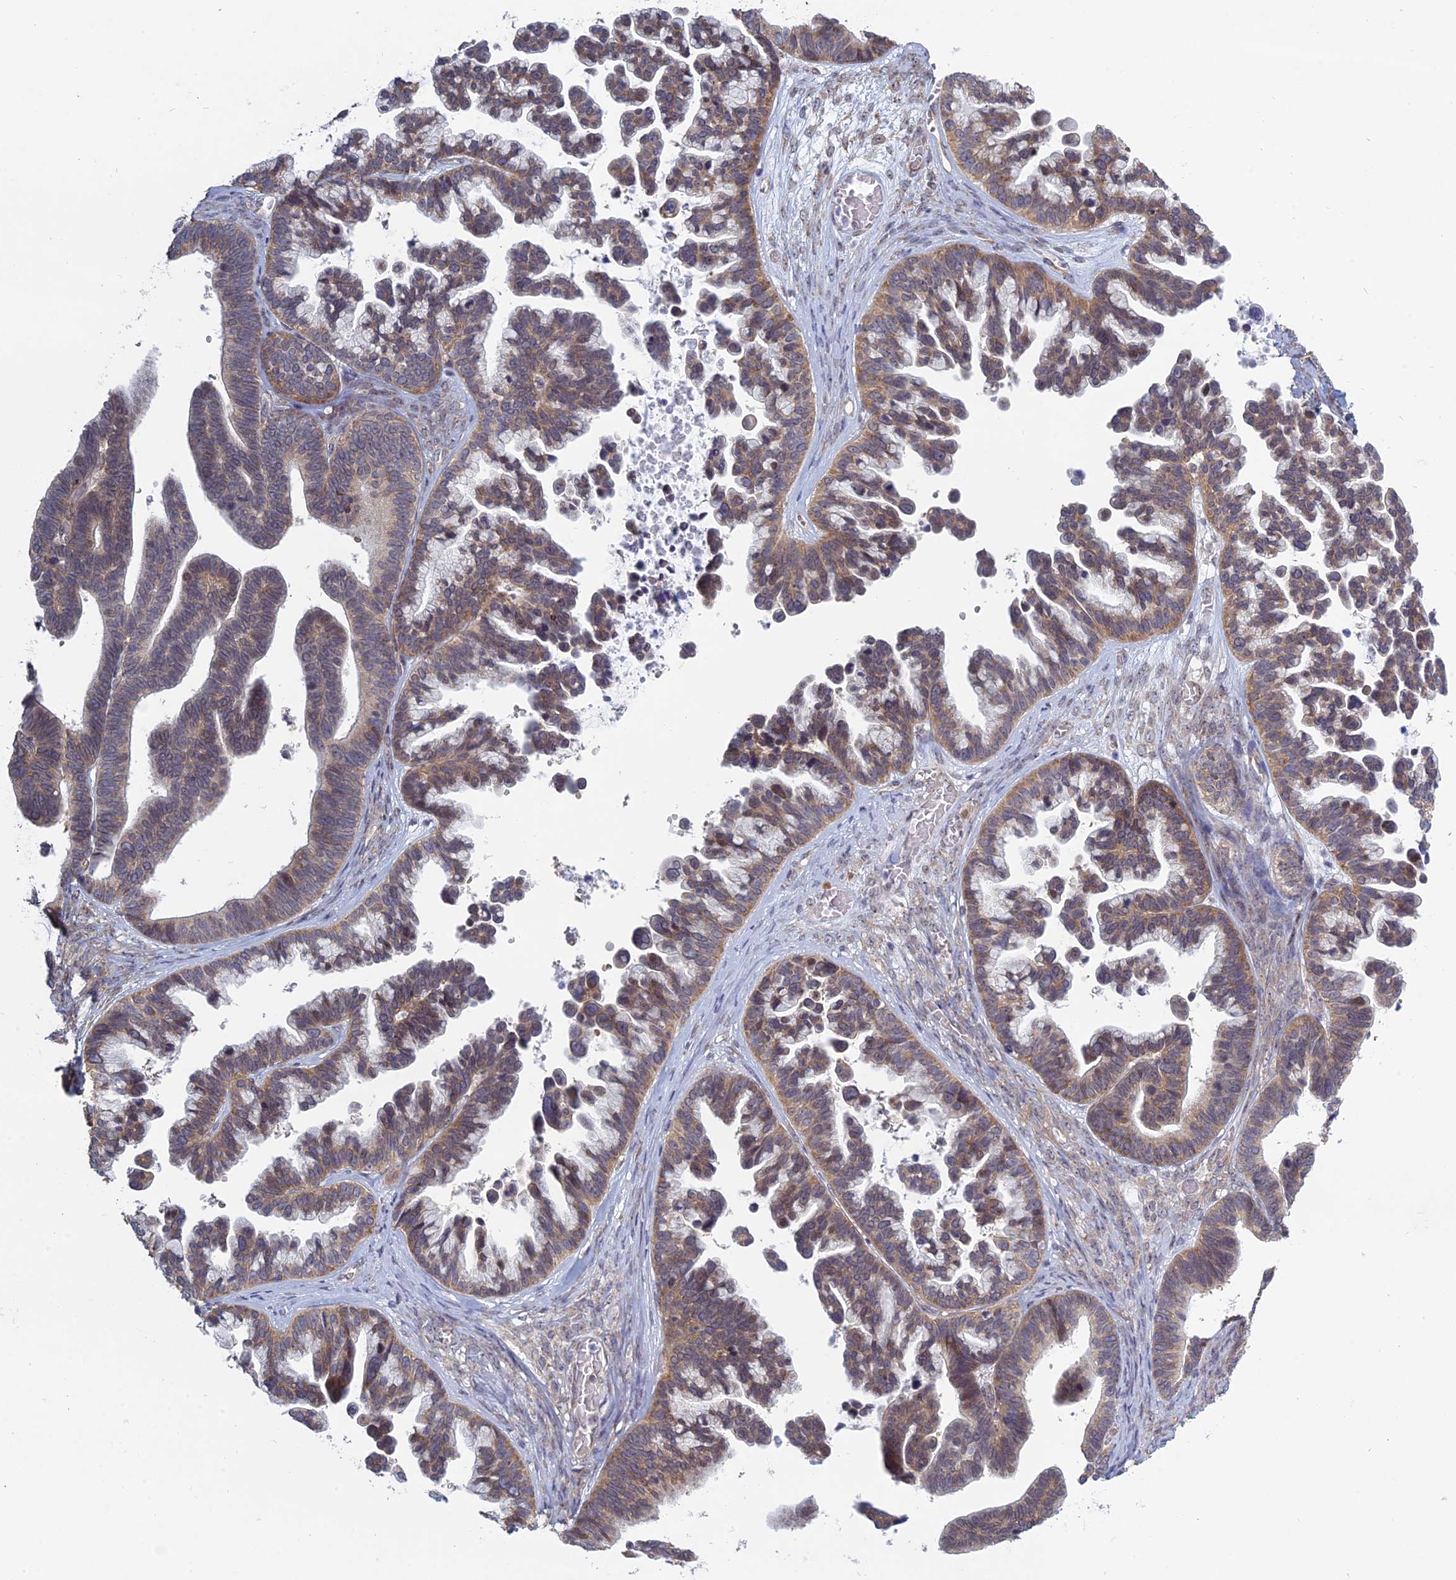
{"staining": {"intensity": "moderate", "quantity": "25%-75%", "location": "cytoplasmic/membranous,nuclear"}, "tissue": "ovarian cancer", "cell_type": "Tumor cells", "image_type": "cancer", "snomed": [{"axis": "morphology", "description": "Cystadenocarcinoma, serous, NOS"}, {"axis": "topography", "description": "Ovary"}], "caption": "IHC image of neoplastic tissue: ovarian cancer stained using immunohistochemistry (IHC) demonstrates medium levels of moderate protein expression localized specifically in the cytoplasmic/membranous and nuclear of tumor cells, appearing as a cytoplasmic/membranous and nuclear brown color.", "gene": "RPS19BP1", "patient": {"sex": "female", "age": 56}}